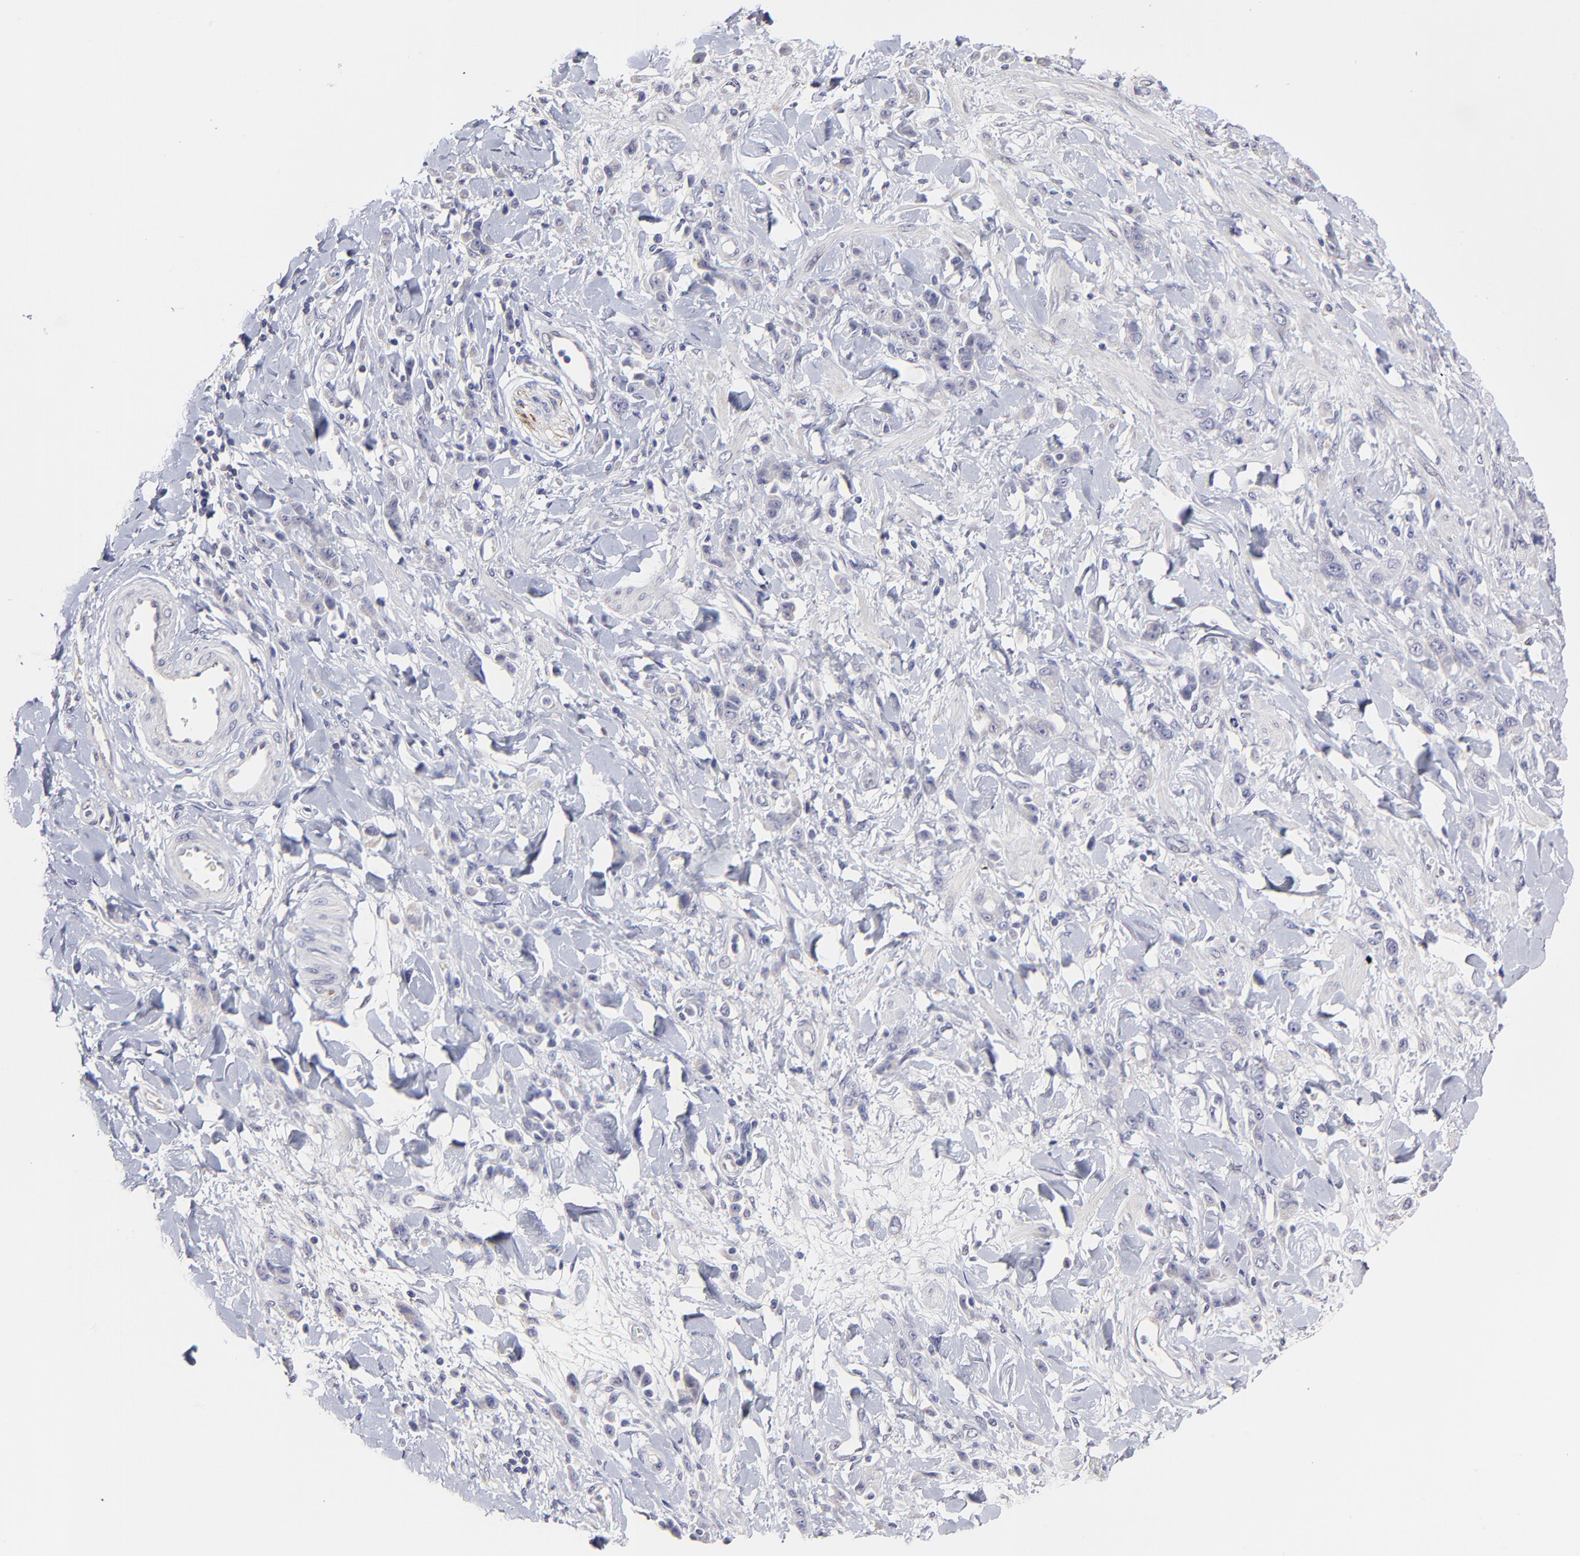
{"staining": {"intensity": "negative", "quantity": "none", "location": "none"}, "tissue": "stomach cancer", "cell_type": "Tumor cells", "image_type": "cancer", "snomed": [{"axis": "morphology", "description": "Normal tissue, NOS"}, {"axis": "morphology", "description": "Adenocarcinoma, NOS"}, {"axis": "topography", "description": "Stomach"}], "caption": "Immunohistochemical staining of human stomach adenocarcinoma displays no significant positivity in tumor cells. (Brightfield microscopy of DAB (3,3'-diaminobenzidine) IHC at high magnification).", "gene": "BTG2", "patient": {"sex": "male", "age": 82}}